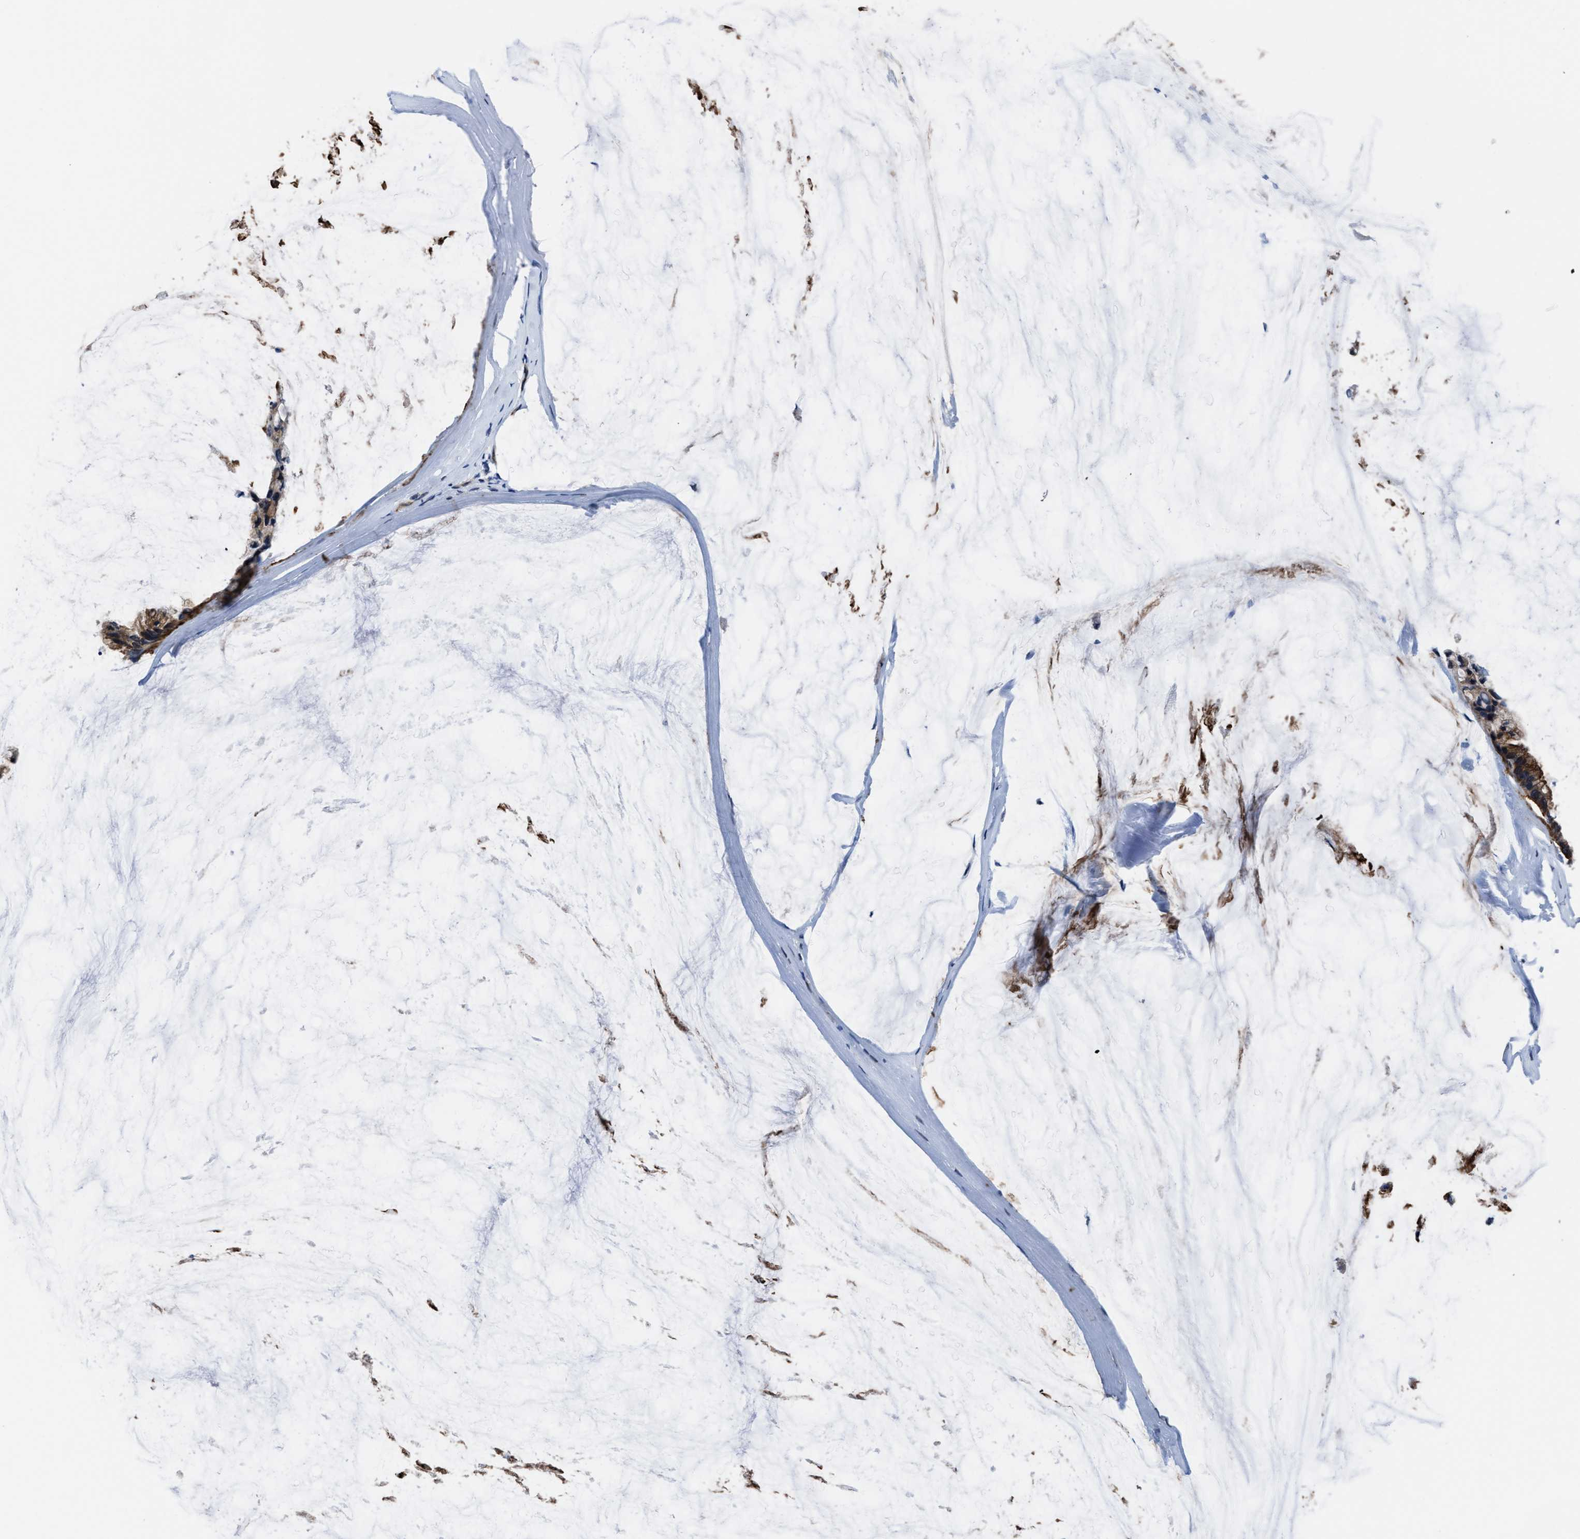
{"staining": {"intensity": "moderate", "quantity": ">75%", "location": "cytoplasmic/membranous"}, "tissue": "ovarian cancer", "cell_type": "Tumor cells", "image_type": "cancer", "snomed": [{"axis": "morphology", "description": "Cystadenocarcinoma, mucinous, NOS"}, {"axis": "topography", "description": "Ovary"}], "caption": "Human ovarian cancer stained for a protein (brown) demonstrates moderate cytoplasmic/membranous positive positivity in about >75% of tumor cells.", "gene": "MARCKSL1", "patient": {"sex": "female", "age": 39}}